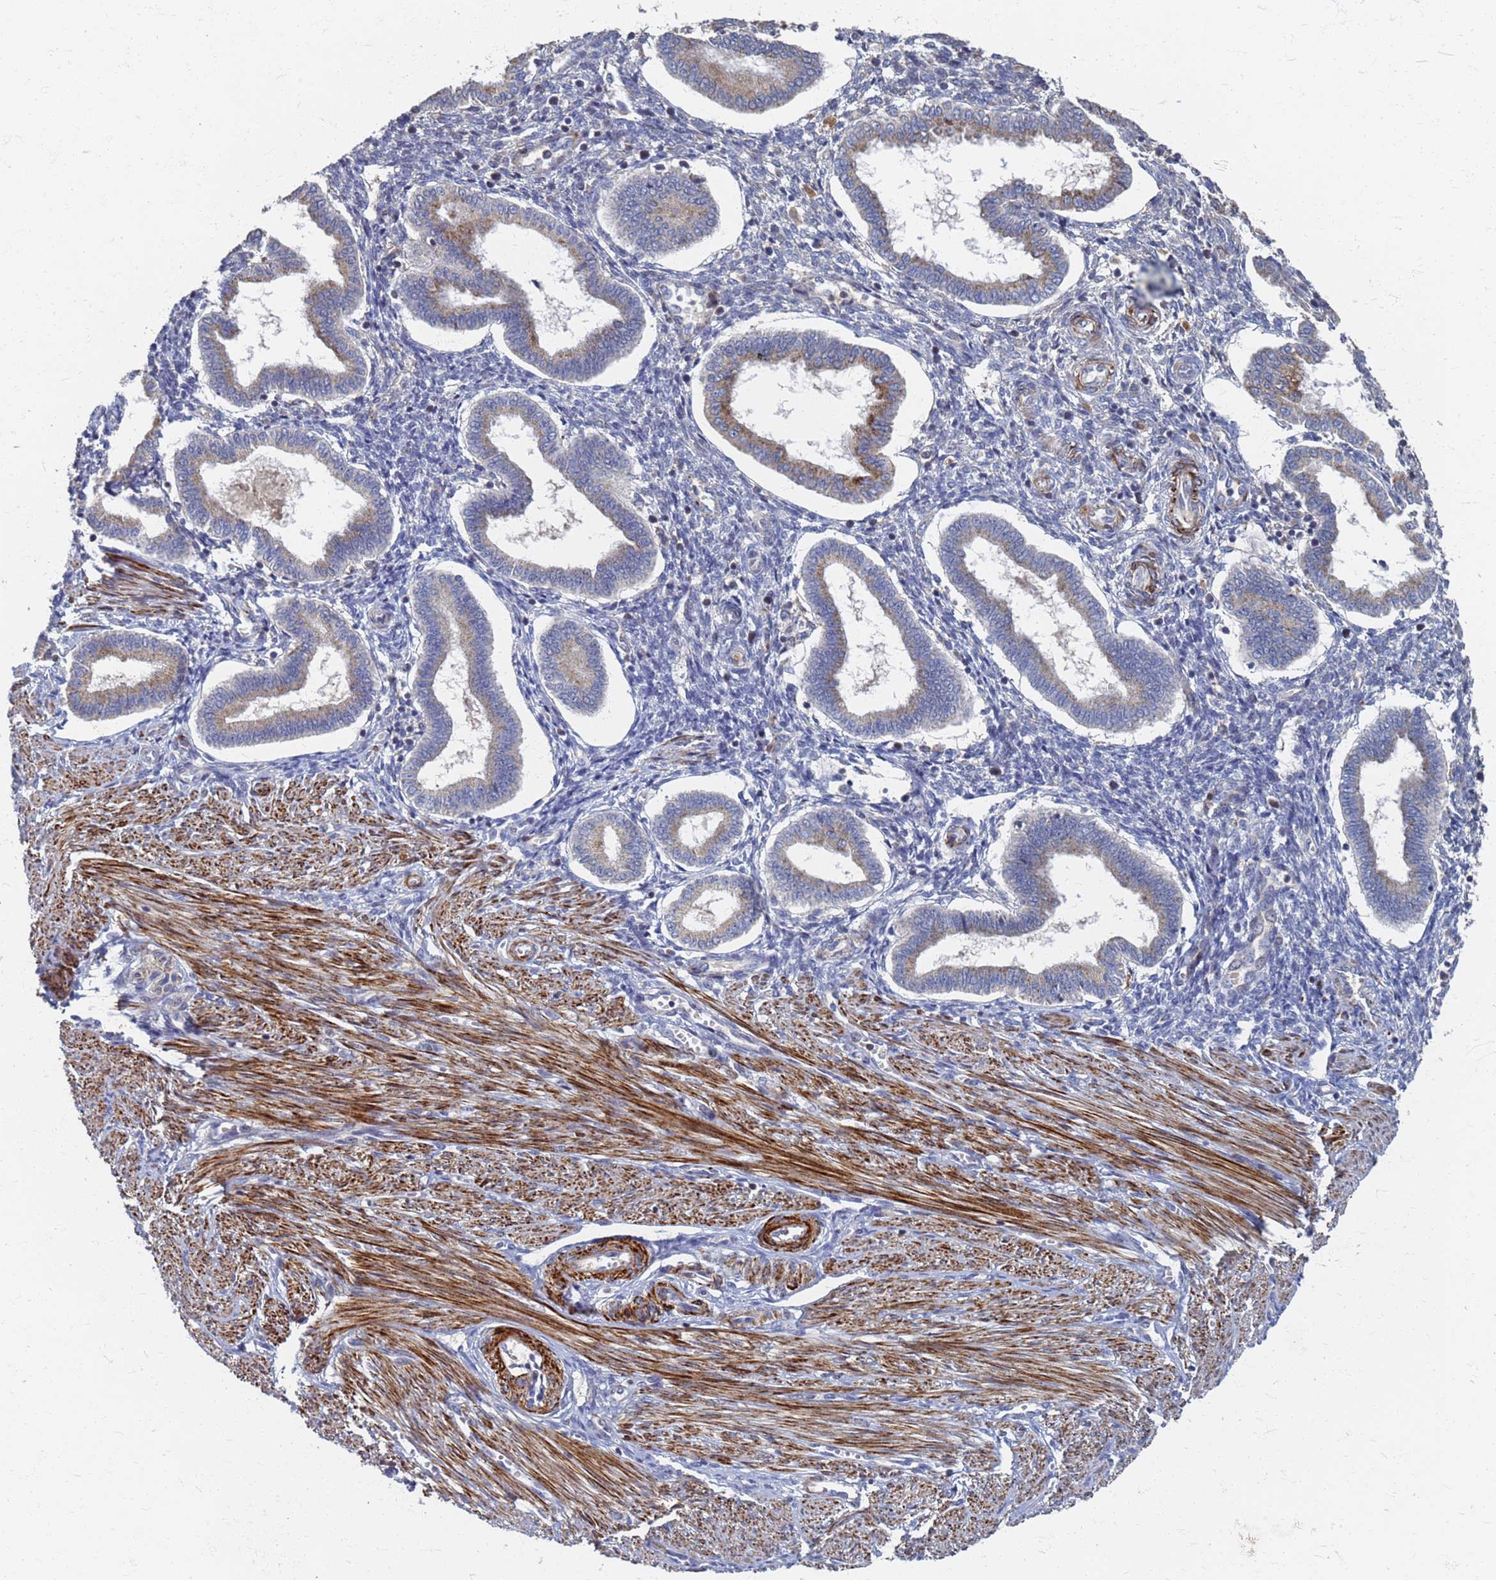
{"staining": {"intensity": "negative", "quantity": "none", "location": "none"}, "tissue": "endometrium", "cell_type": "Cells in endometrial stroma", "image_type": "normal", "snomed": [{"axis": "morphology", "description": "Normal tissue, NOS"}, {"axis": "topography", "description": "Endometrium"}], "caption": "Immunohistochemistry (IHC) of benign human endometrium reveals no positivity in cells in endometrial stroma.", "gene": "ATPAF1", "patient": {"sex": "female", "age": 24}}